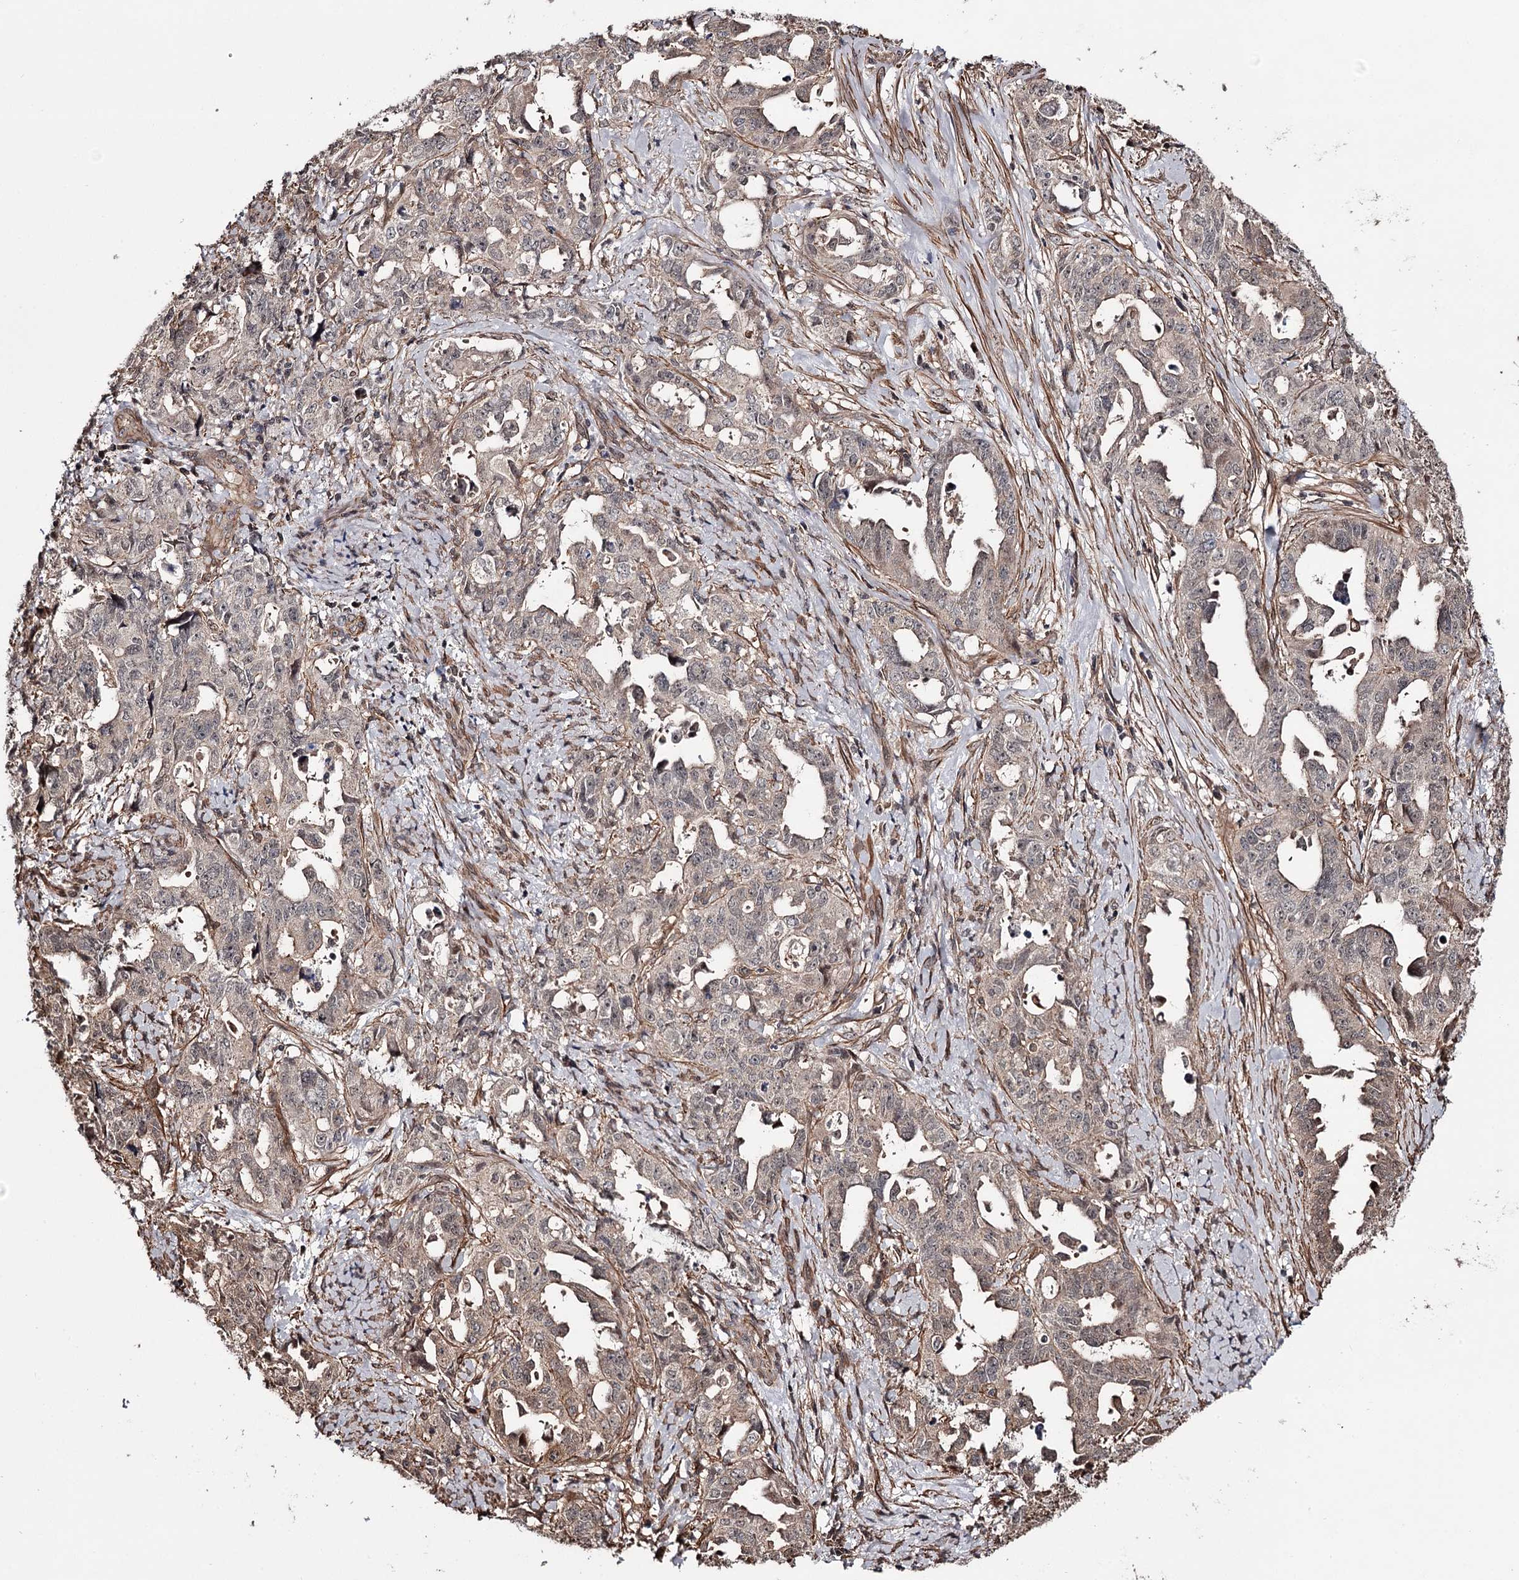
{"staining": {"intensity": "weak", "quantity": "25%-75%", "location": "cytoplasmic/membranous"}, "tissue": "endometrial cancer", "cell_type": "Tumor cells", "image_type": "cancer", "snomed": [{"axis": "morphology", "description": "Adenocarcinoma, NOS"}, {"axis": "topography", "description": "Endometrium"}], "caption": "Weak cytoplasmic/membranous positivity for a protein is appreciated in approximately 25%-75% of tumor cells of endometrial adenocarcinoma using immunohistochemistry.", "gene": "TTC33", "patient": {"sex": "female", "age": 65}}